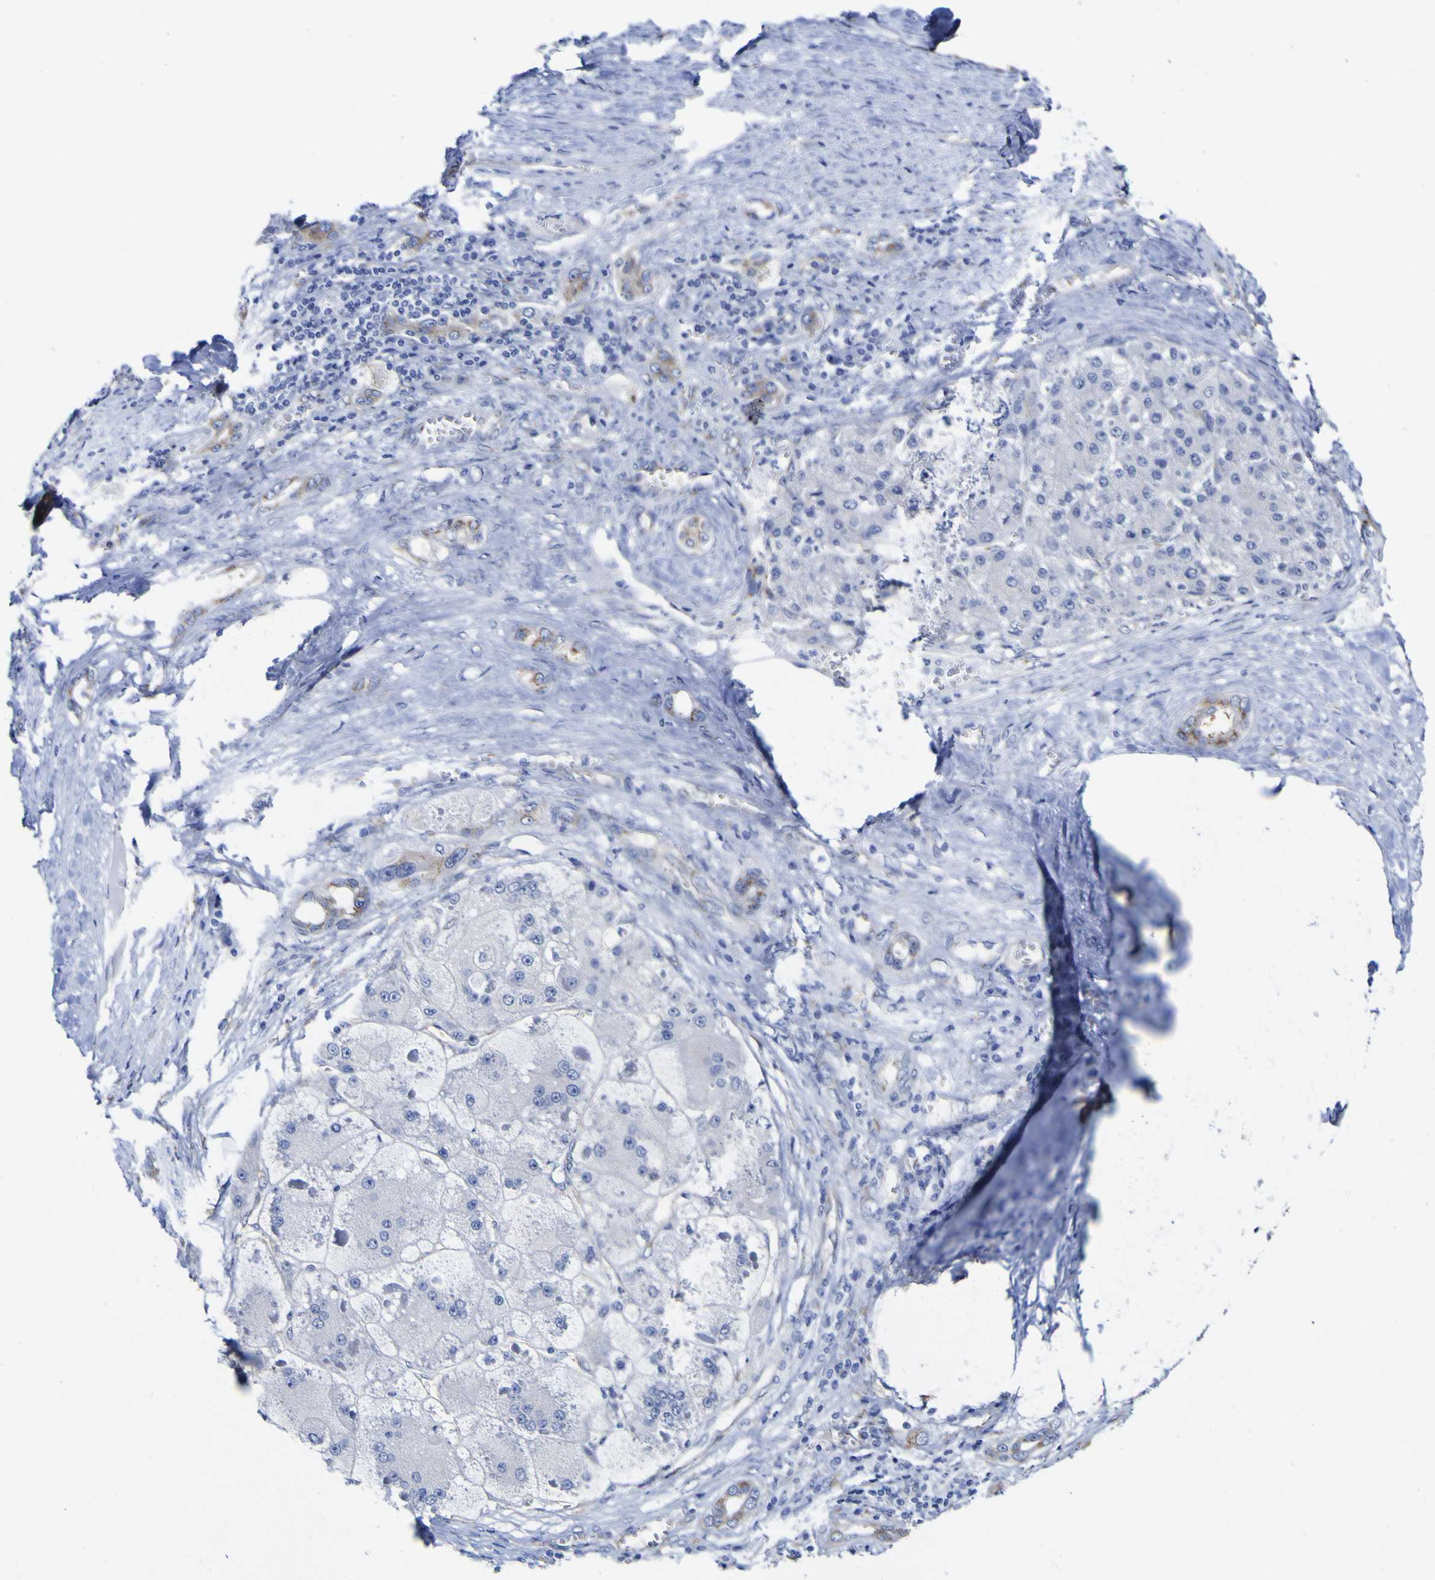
{"staining": {"intensity": "negative", "quantity": "none", "location": "none"}, "tissue": "liver cancer", "cell_type": "Tumor cells", "image_type": "cancer", "snomed": [{"axis": "morphology", "description": "Carcinoma, Hepatocellular, NOS"}, {"axis": "topography", "description": "Liver"}], "caption": "This is an immunohistochemistry photomicrograph of hepatocellular carcinoma (liver). There is no positivity in tumor cells.", "gene": "GOLM1", "patient": {"sex": "female", "age": 73}}